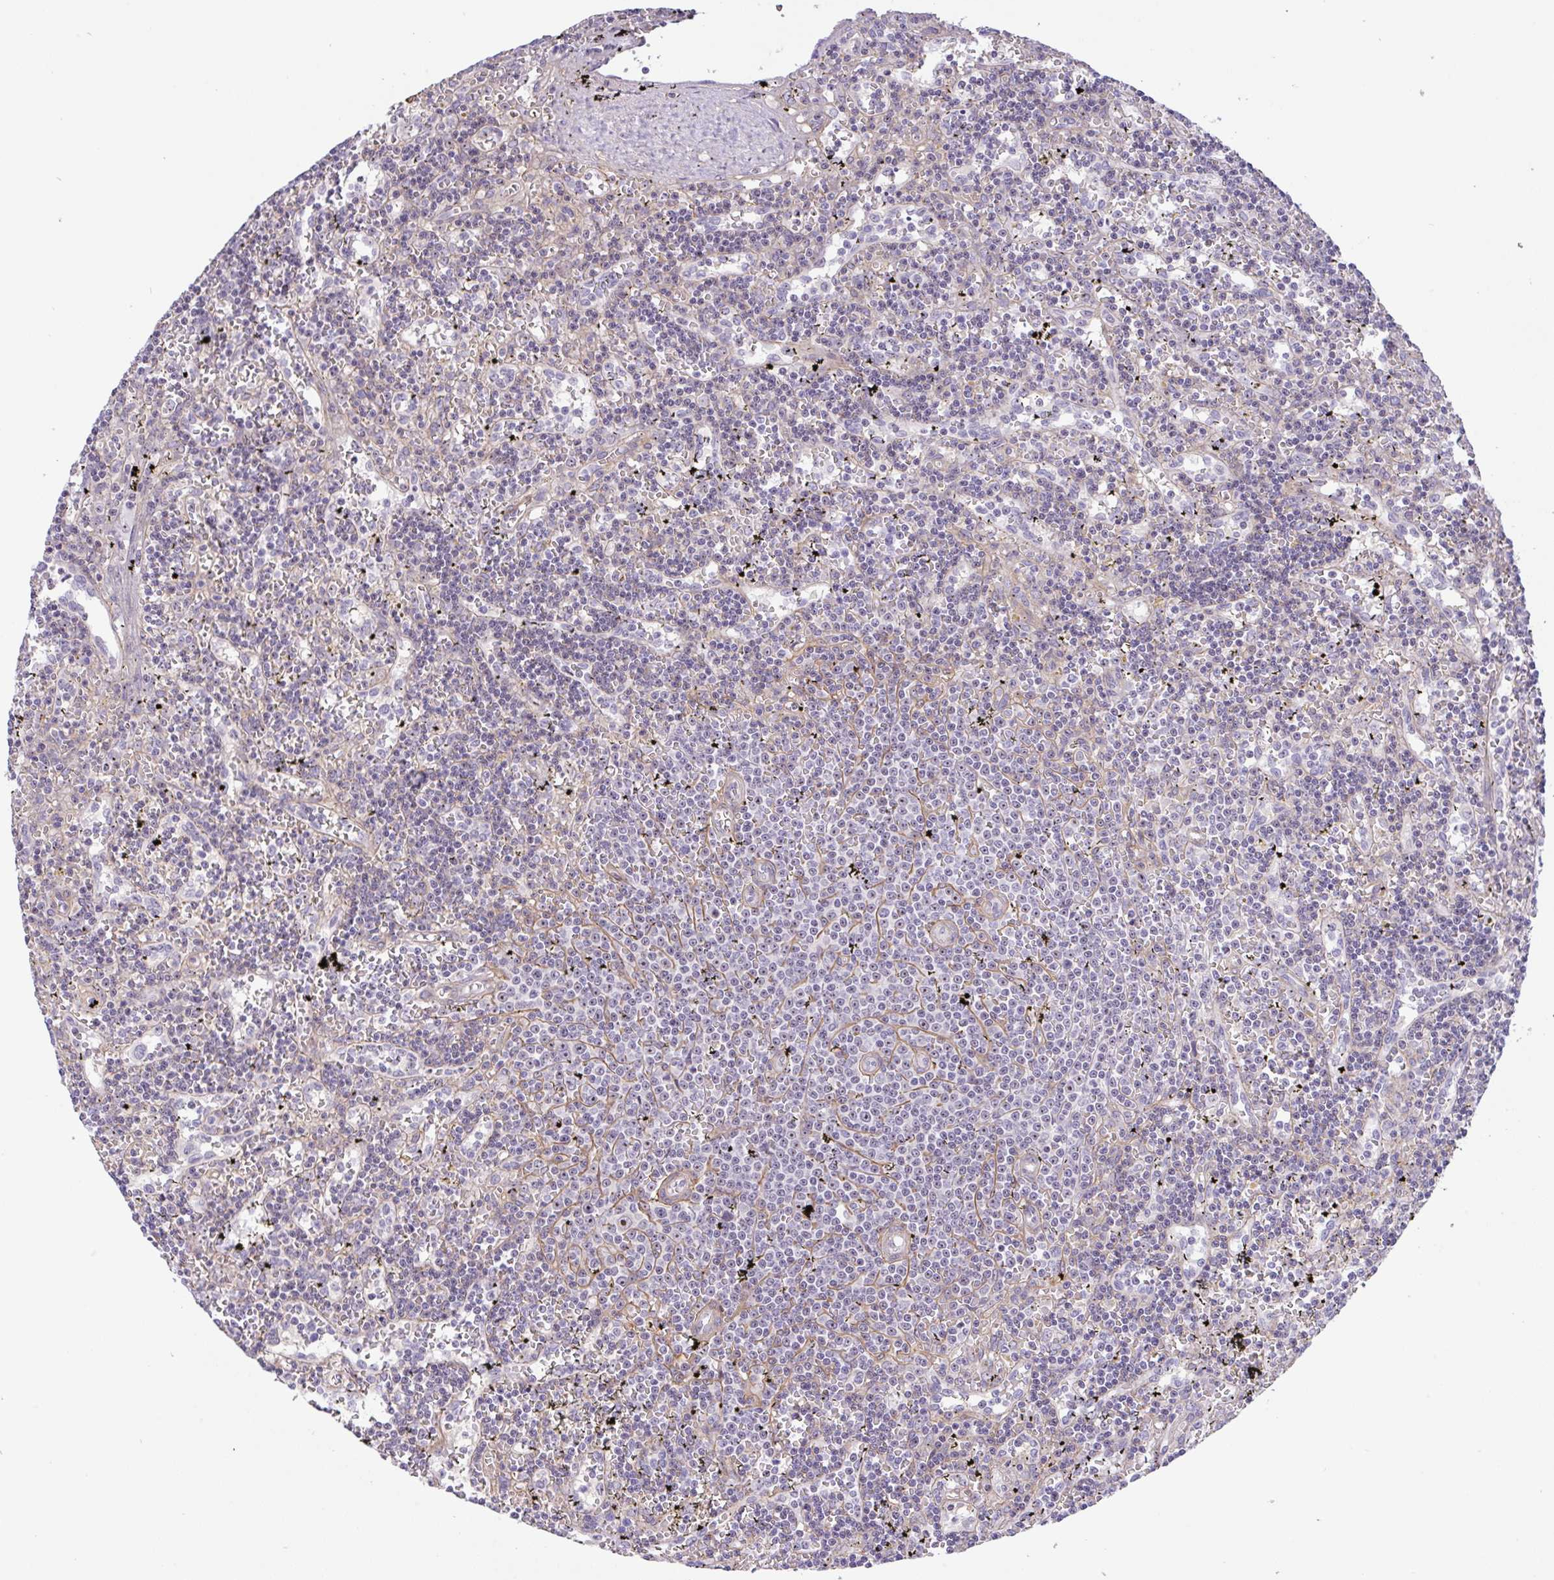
{"staining": {"intensity": "negative", "quantity": "none", "location": "none"}, "tissue": "lymphoma", "cell_type": "Tumor cells", "image_type": "cancer", "snomed": [{"axis": "morphology", "description": "Malignant lymphoma, non-Hodgkin's type, Low grade"}, {"axis": "topography", "description": "Spleen"}], "caption": "An image of human low-grade malignant lymphoma, non-Hodgkin's type is negative for staining in tumor cells.", "gene": "MXRA8", "patient": {"sex": "male", "age": 60}}